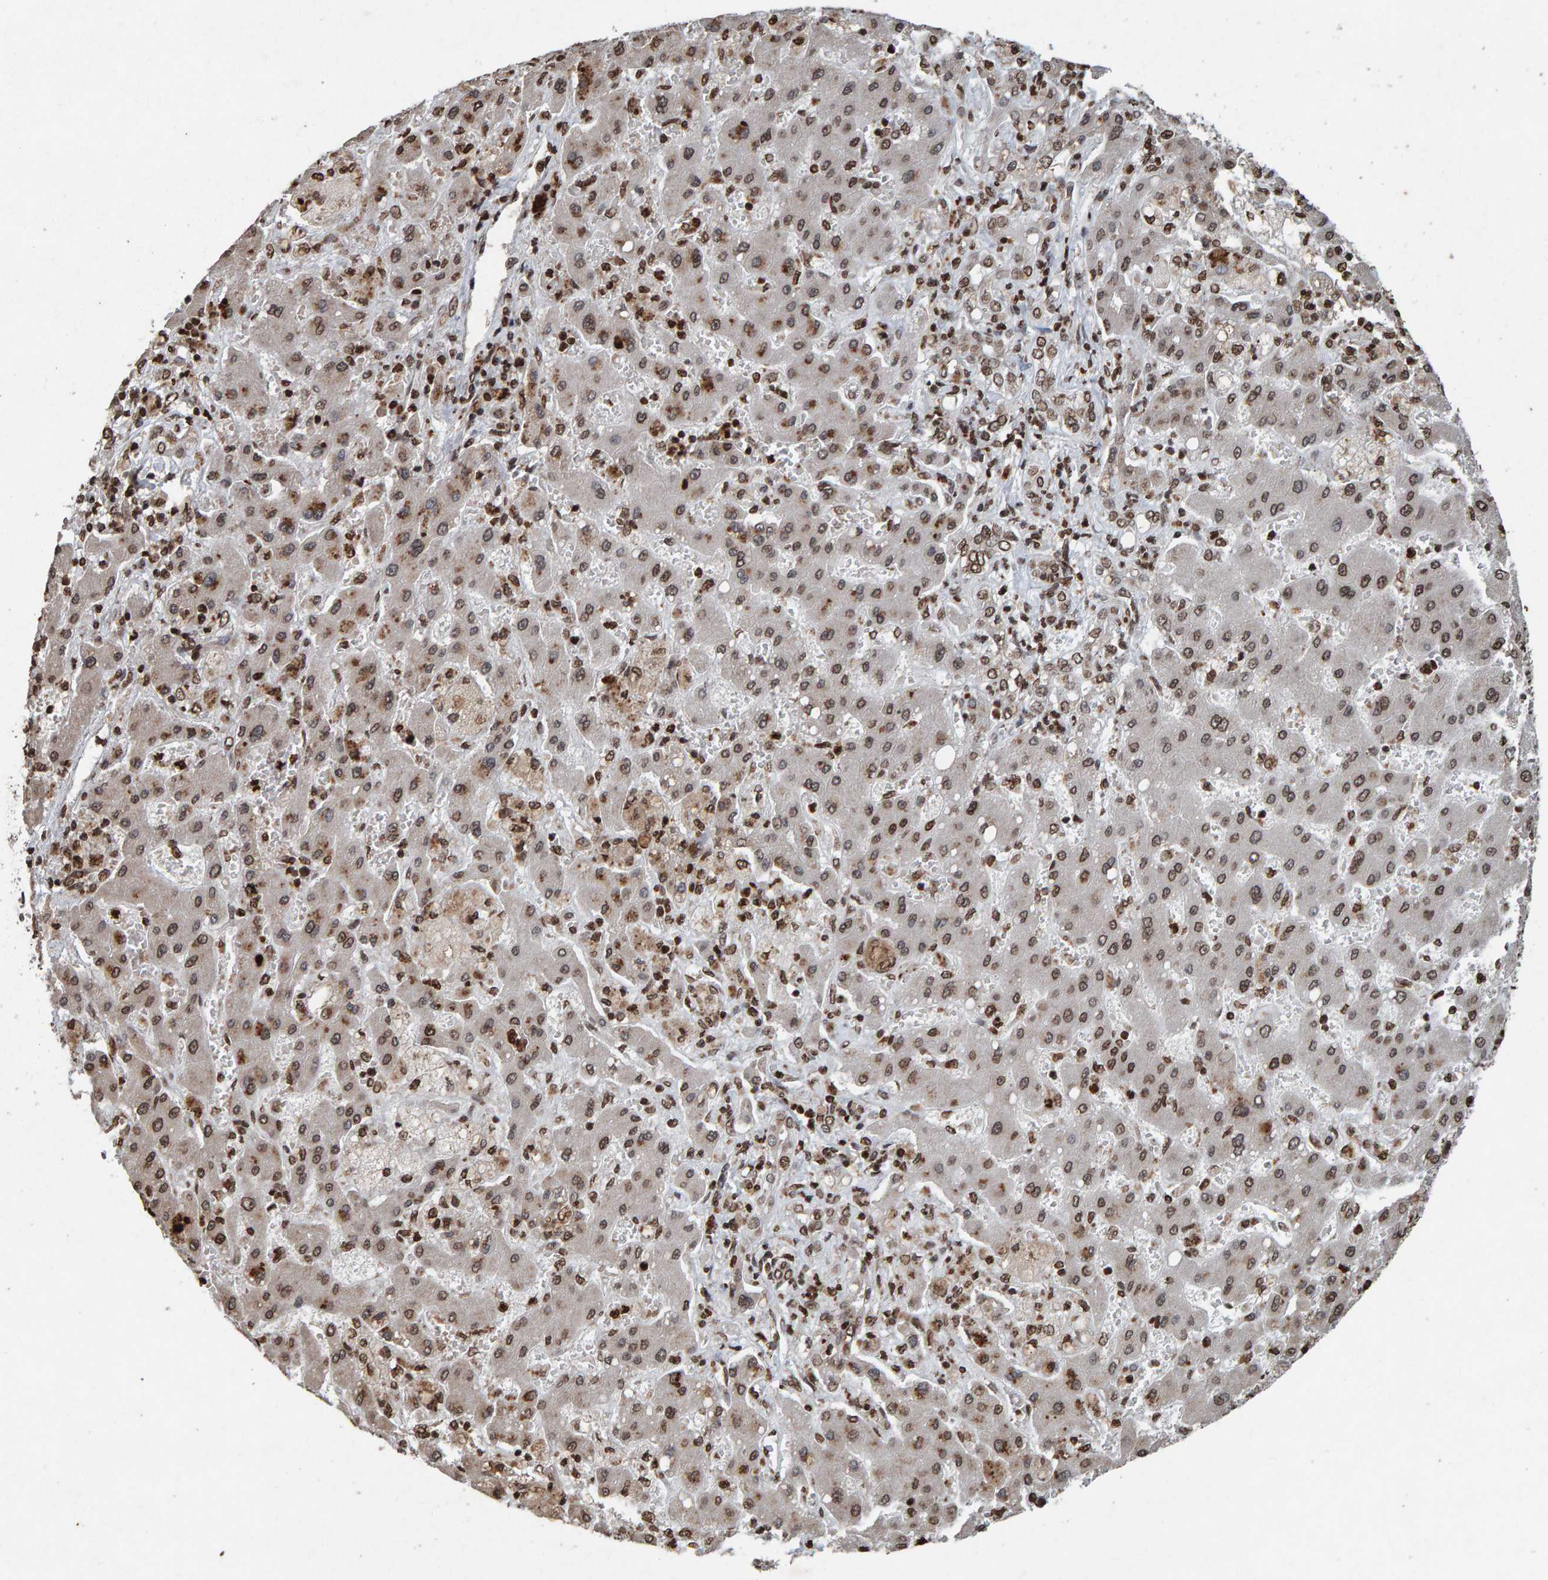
{"staining": {"intensity": "moderate", "quantity": ">75%", "location": "nuclear"}, "tissue": "liver cancer", "cell_type": "Tumor cells", "image_type": "cancer", "snomed": [{"axis": "morphology", "description": "Cholangiocarcinoma"}, {"axis": "topography", "description": "Liver"}], "caption": "Immunohistochemical staining of human liver cholangiocarcinoma shows medium levels of moderate nuclear protein staining in about >75% of tumor cells.", "gene": "H2AZ1", "patient": {"sex": "male", "age": 50}}